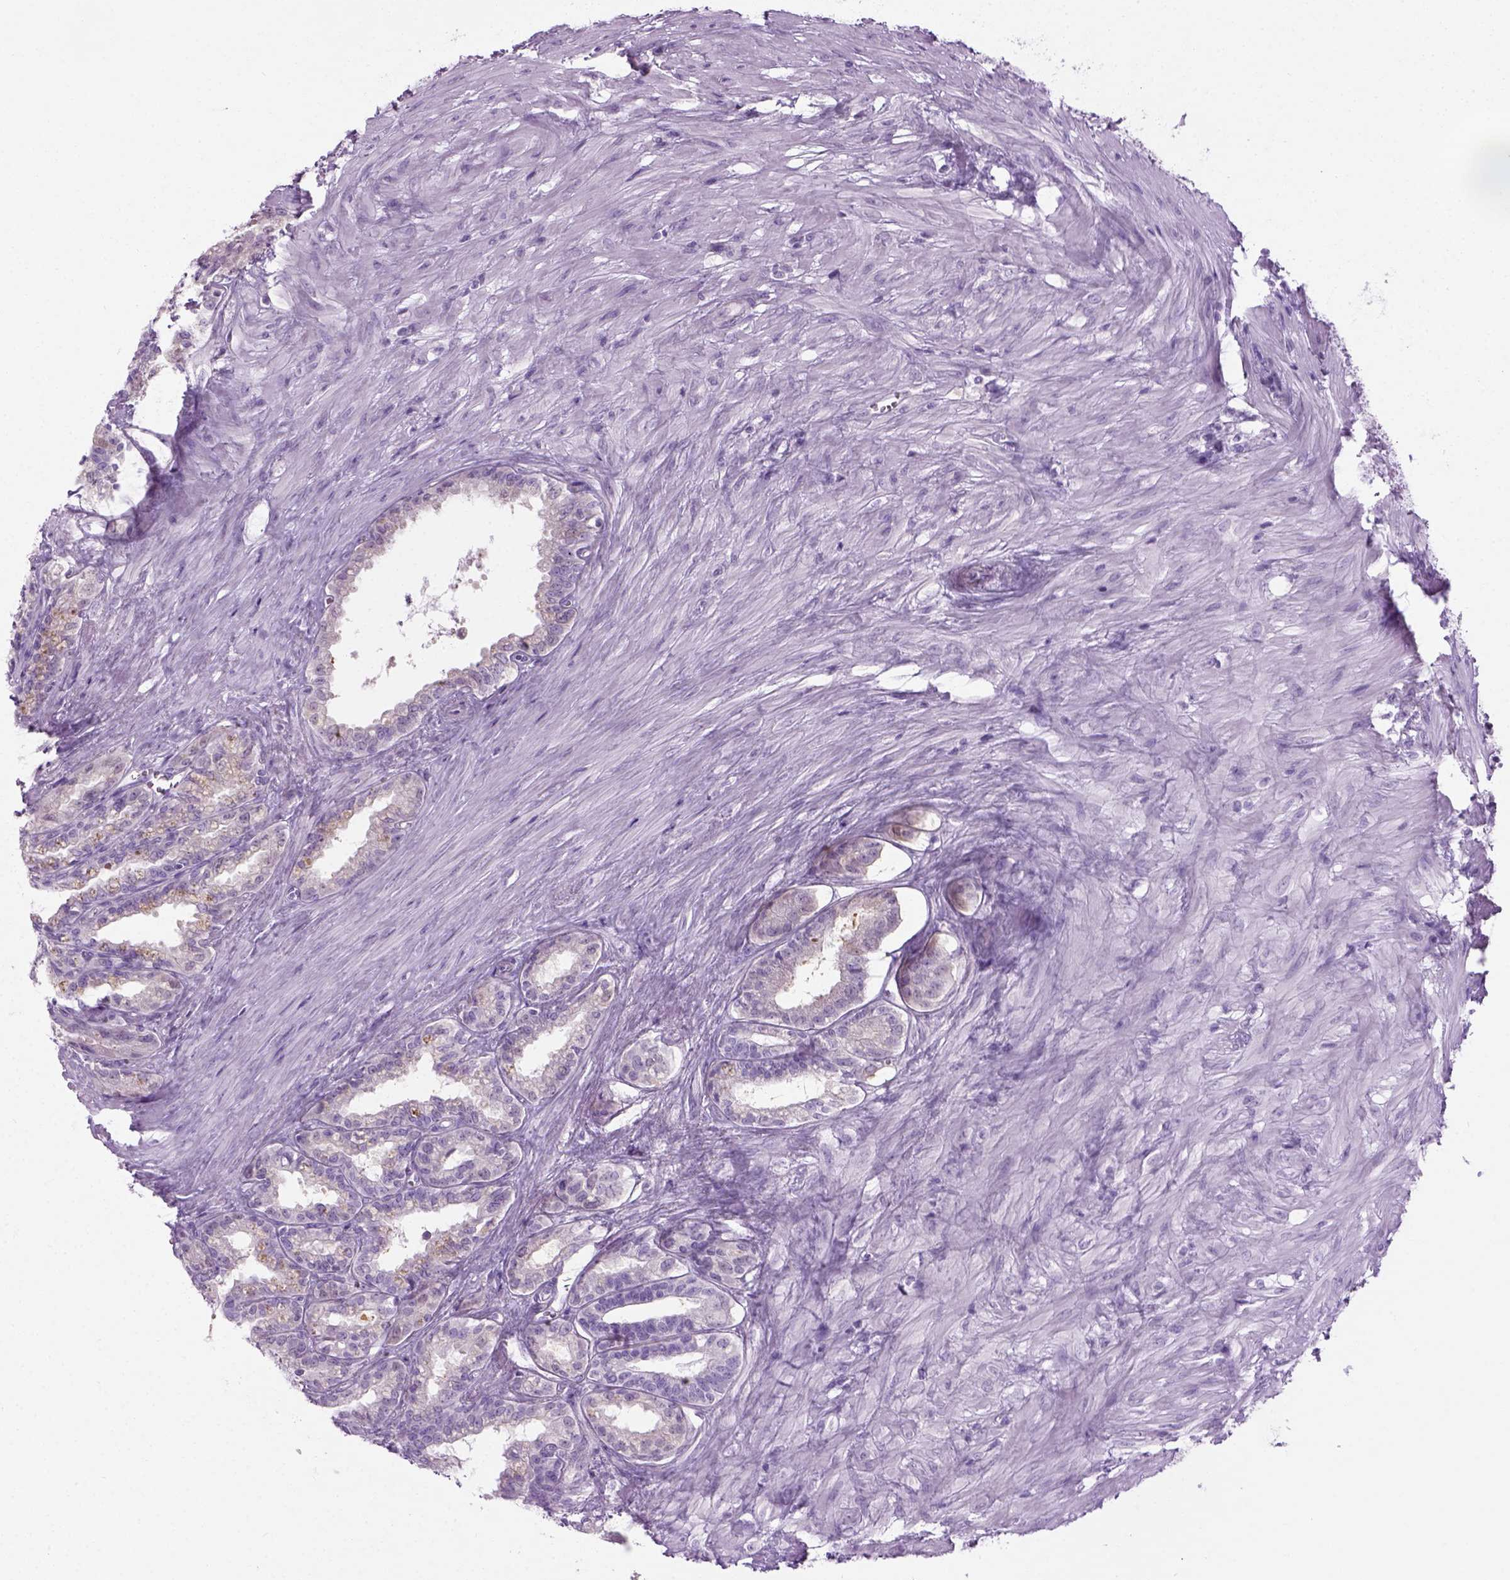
{"staining": {"intensity": "negative", "quantity": "none", "location": "none"}, "tissue": "seminal vesicle", "cell_type": "Glandular cells", "image_type": "normal", "snomed": [{"axis": "morphology", "description": "Normal tissue, NOS"}, {"axis": "morphology", "description": "Urothelial carcinoma, NOS"}, {"axis": "topography", "description": "Urinary bladder"}, {"axis": "topography", "description": "Seminal veicle"}], "caption": "This is an immunohistochemistry image of unremarkable human seminal vesicle. There is no staining in glandular cells.", "gene": "CIBAR2", "patient": {"sex": "male", "age": 76}}